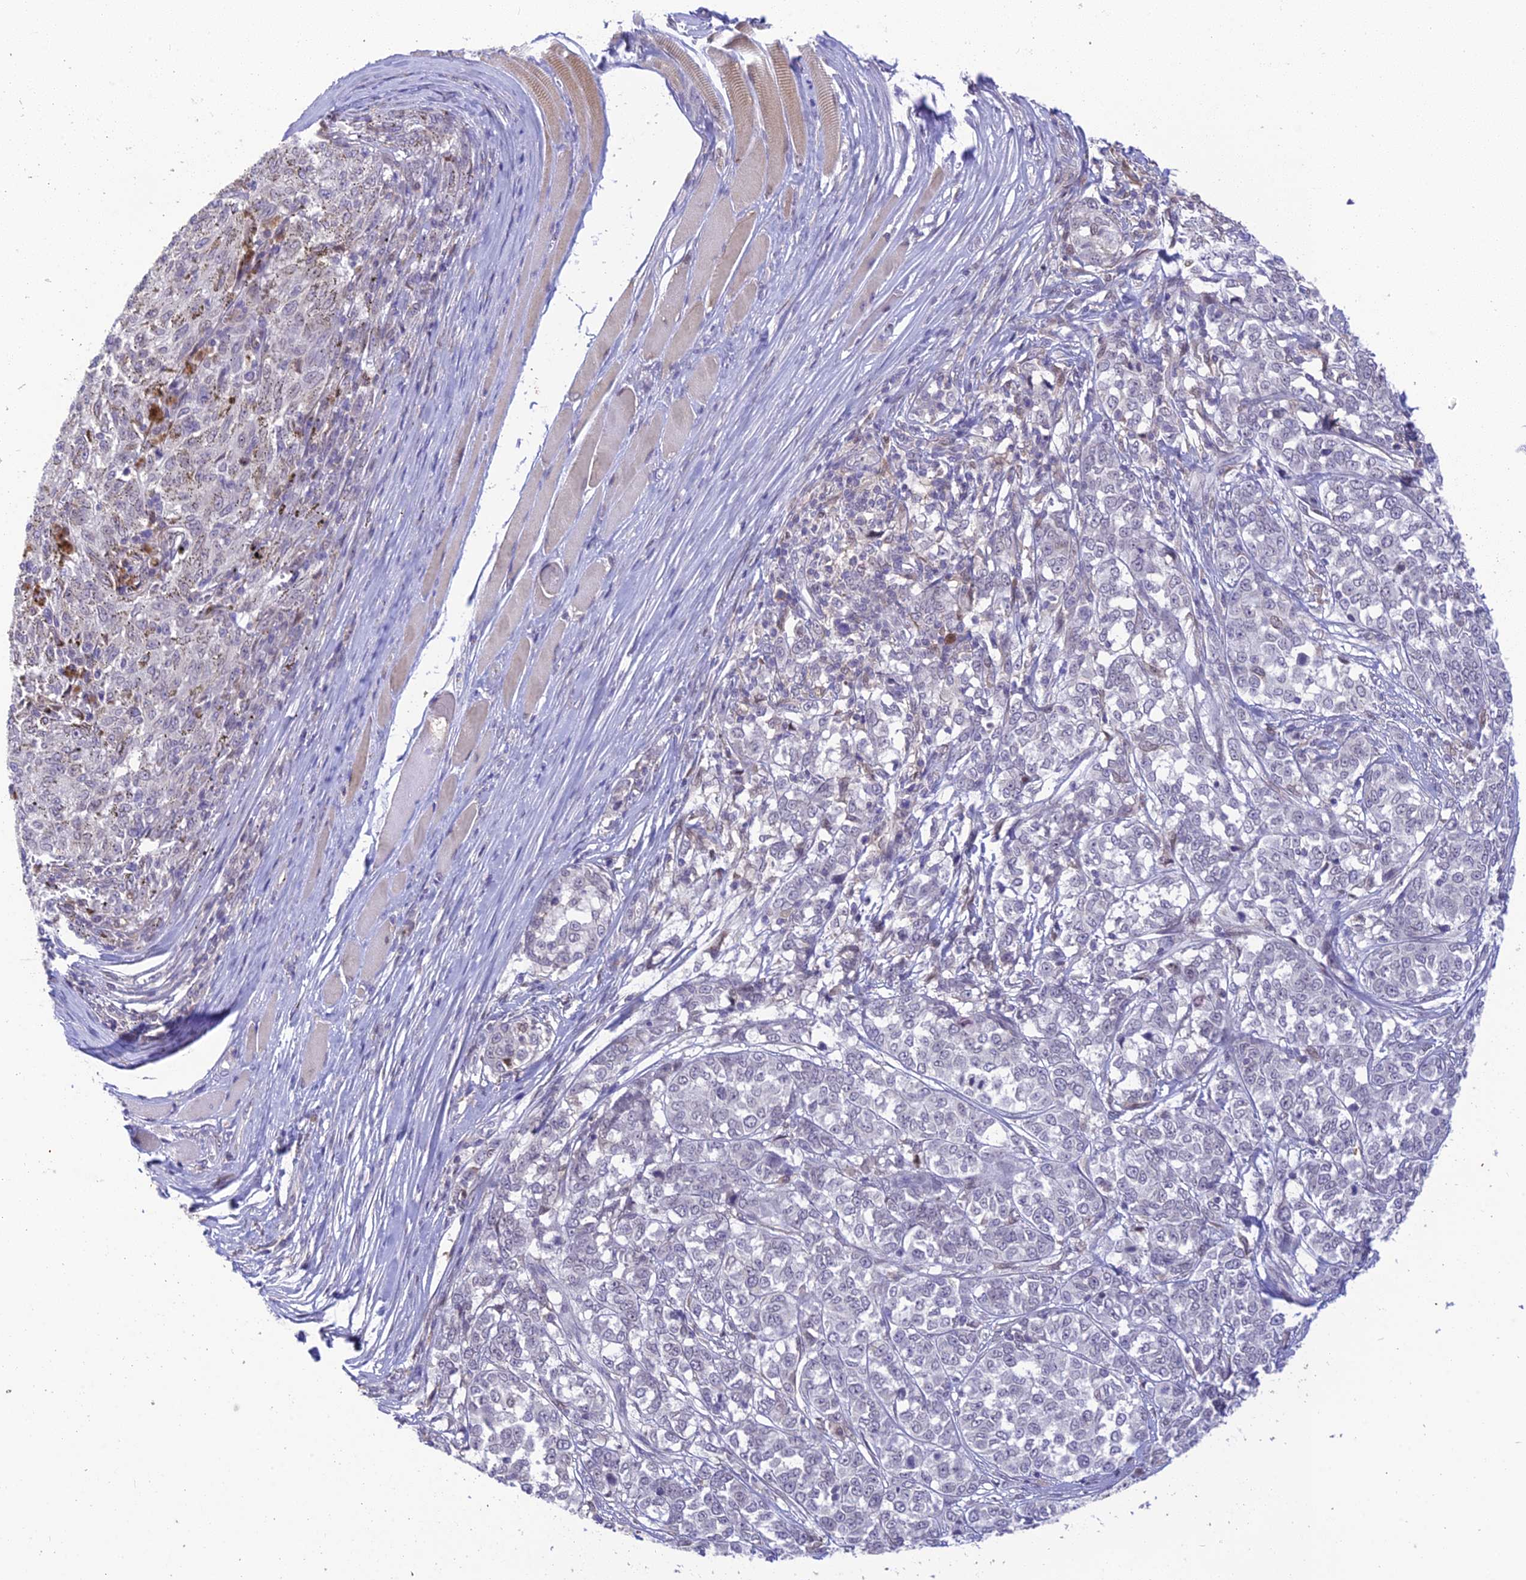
{"staining": {"intensity": "negative", "quantity": "none", "location": "none"}, "tissue": "melanoma", "cell_type": "Tumor cells", "image_type": "cancer", "snomed": [{"axis": "morphology", "description": "Malignant melanoma, NOS"}, {"axis": "topography", "description": "Skin"}], "caption": "This is an immunohistochemistry micrograph of malignant melanoma. There is no expression in tumor cells.", "gene": "BMT2", "patient": {"sex": "female", "age": 72}}